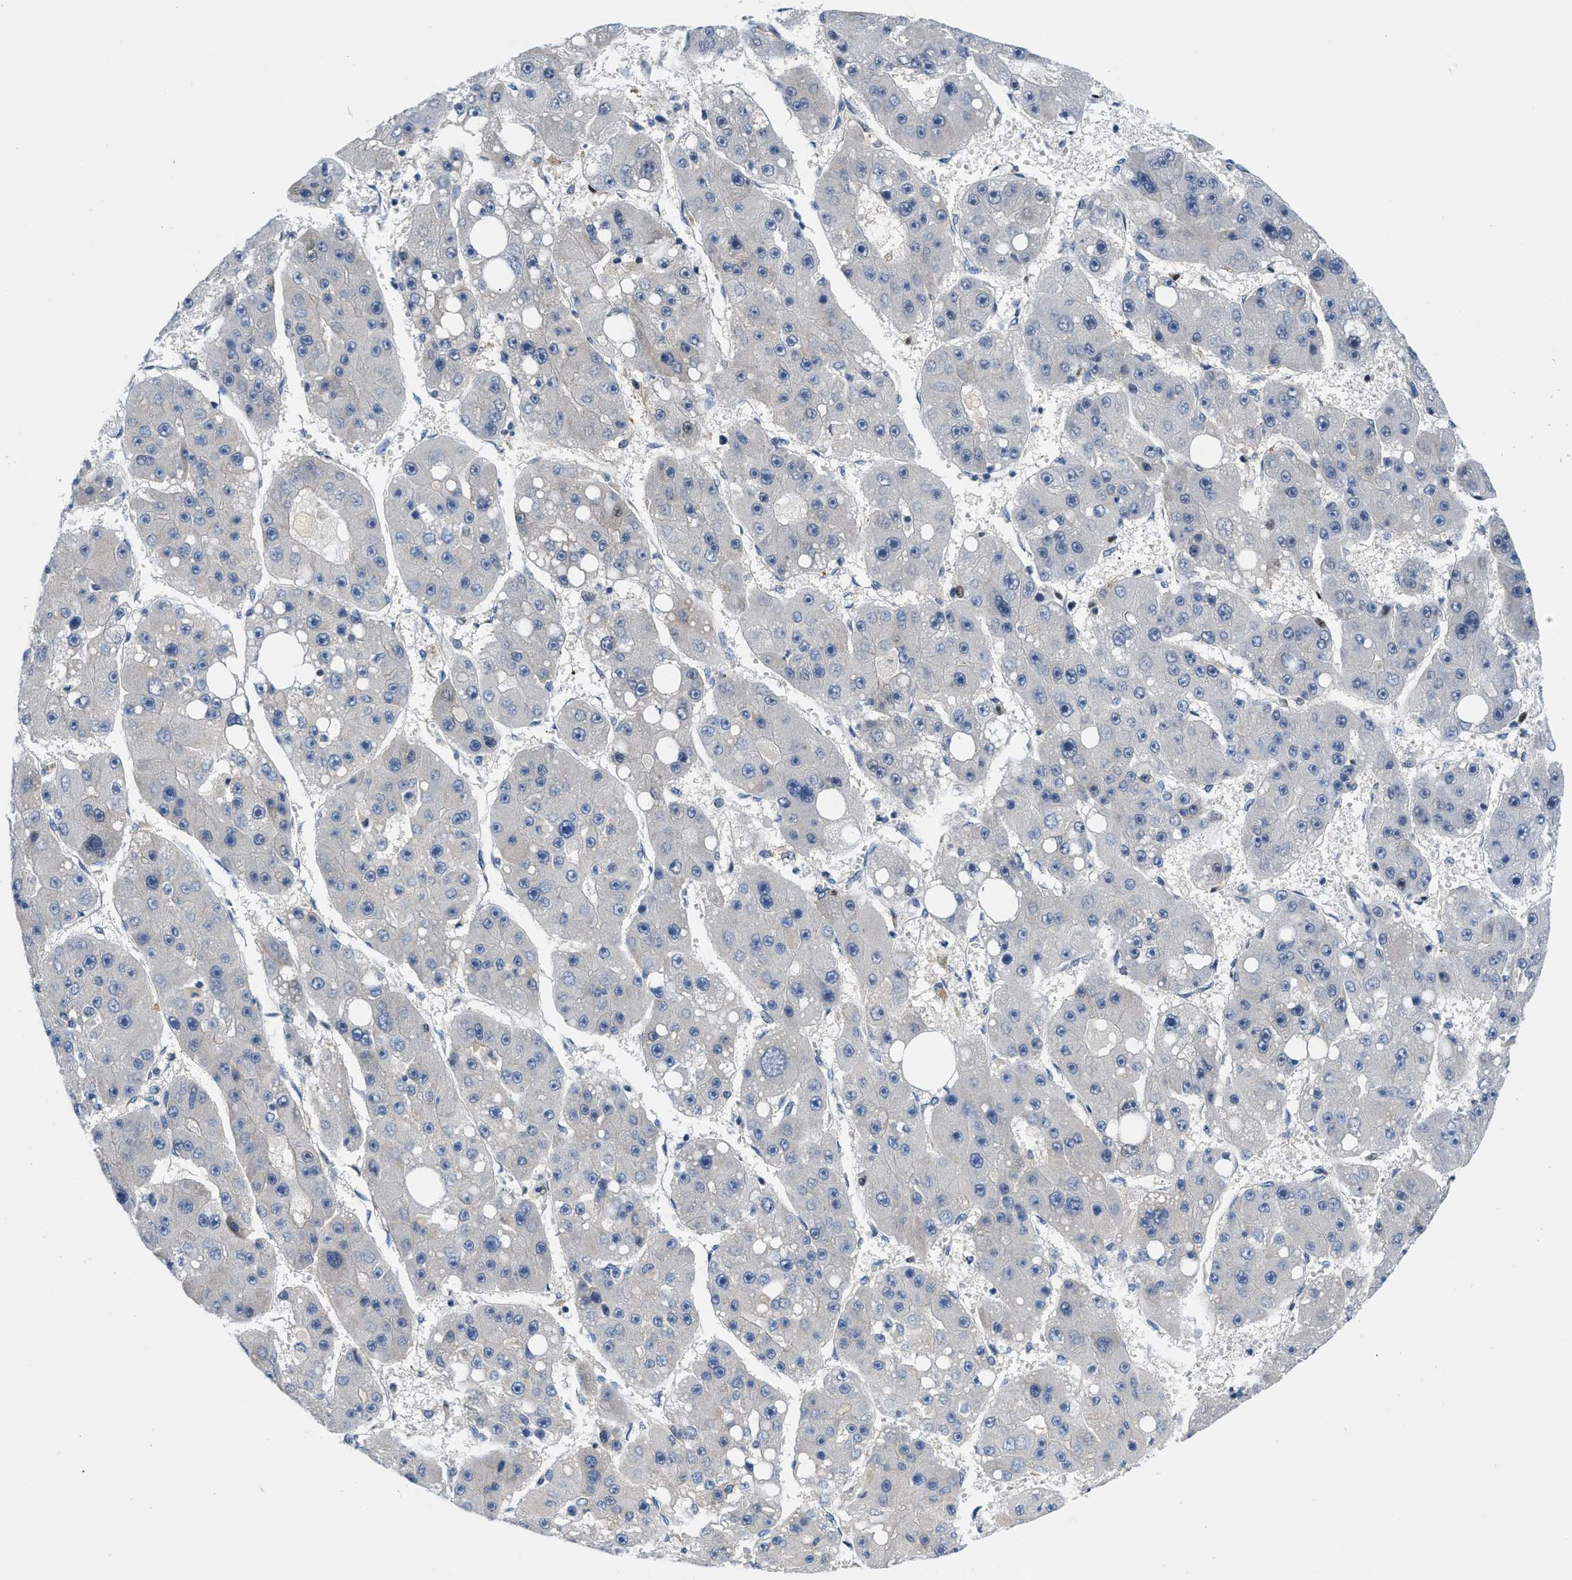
{"staining": {"intensity": "negative", "quantity": "none", "location": "none"}, "tissue": "liver cancer", "cell_type": "Tumor cells", "image_type": "cancer", "snomed": [{"axis": "morphology", "description": "Carcinoma, Hepatocellular, NOS"}, {"axis": "topography", "description": "Liver"}], "caption": "Tumor cells are negative for protein expression in human hepatocellular carcinoma (liver). (DAB (3,3'-diaminobenzidine) IHC, high magnification).", "gene": "FDCSP", "patient": {"sex": "female", "age": 61}}